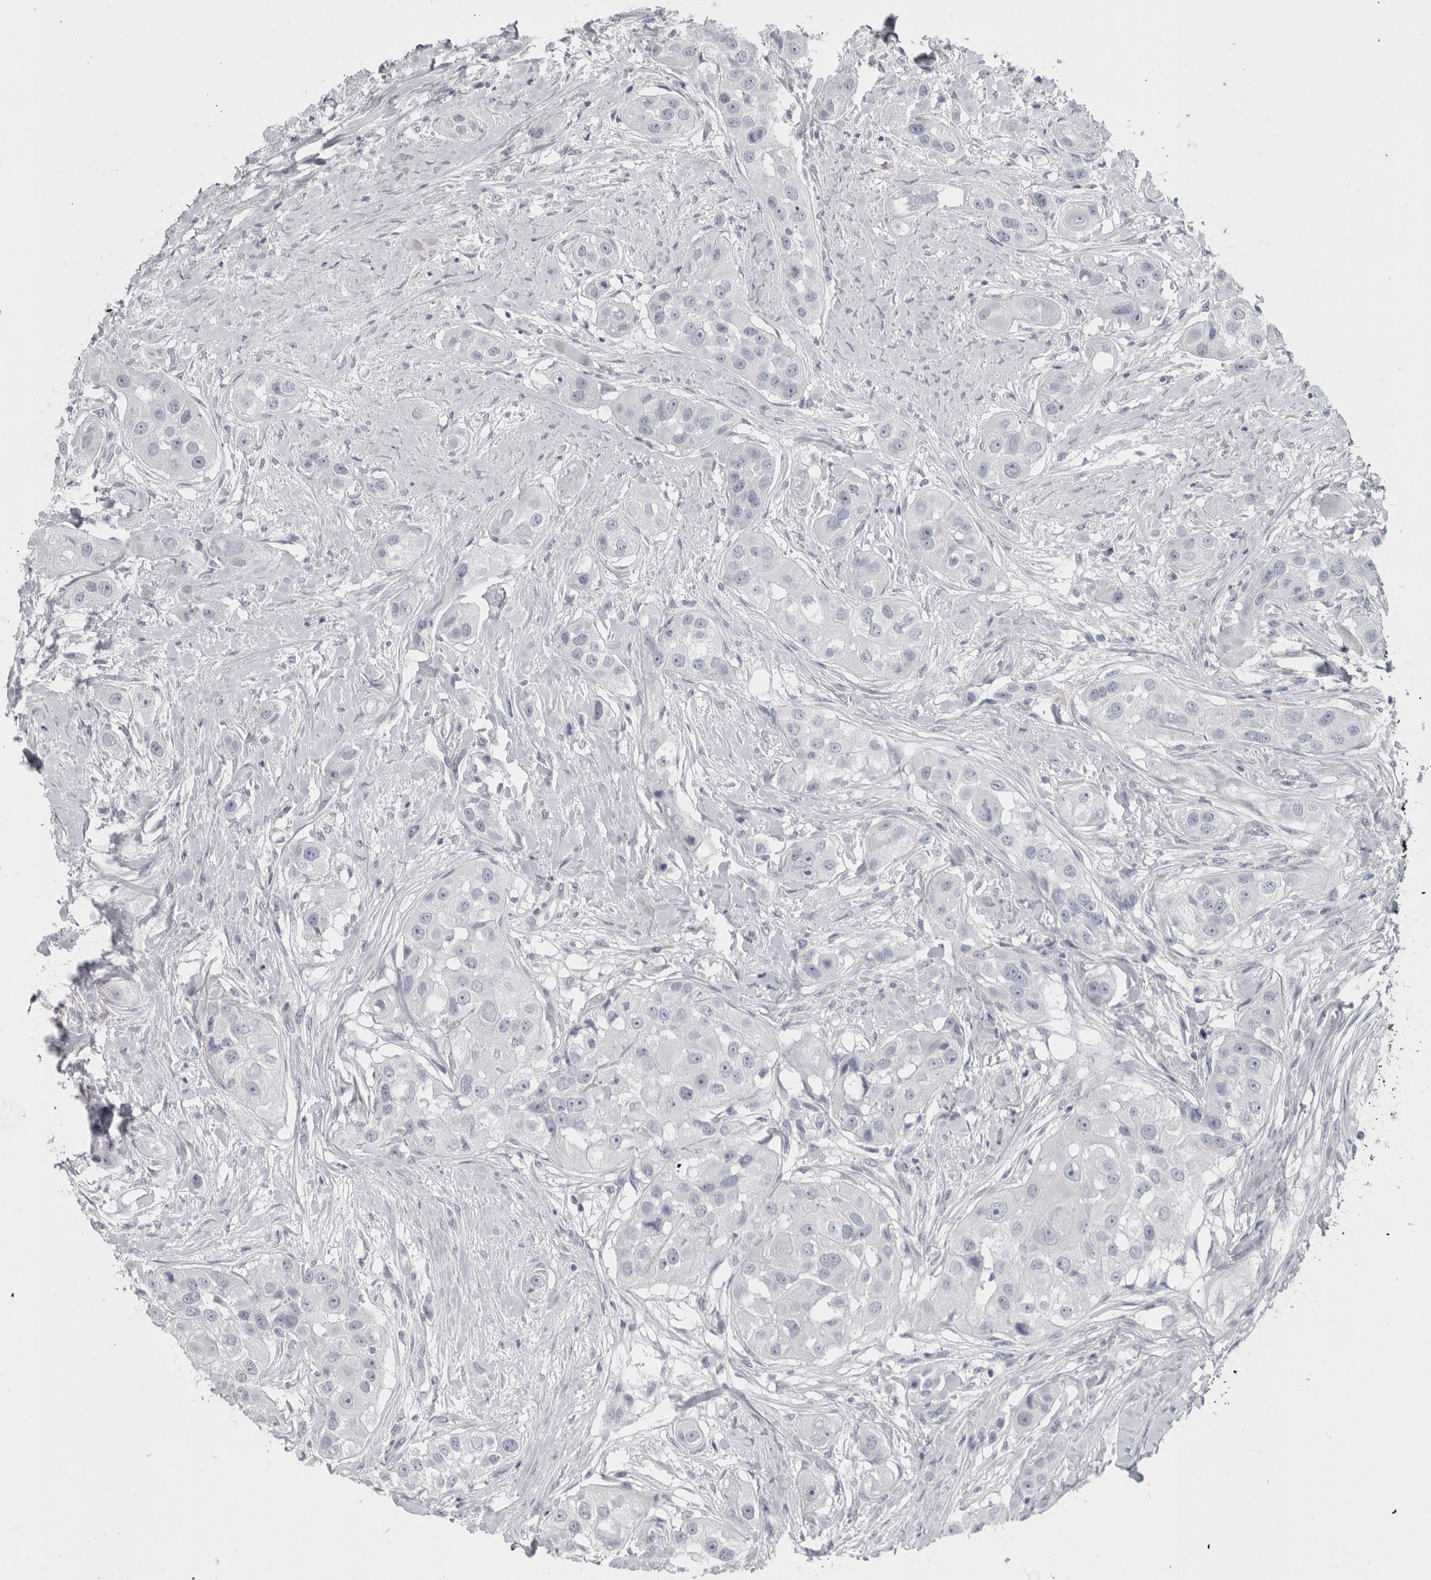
{"staining": {"intensity": "negative", "quantity": "none", "location": "none"}, "tissue": "head and neck cancer", "cell_type": "Tumor cells", "image_type": "cancer", "snomed": [{"axis": "morphology", "description": "Normal tissue, NOS"}, {"axis": "morphology", "description": "Squamous cell carcinoma, NOS"}, {"axis": "topography", "description": "Skeletal muscle"}, {"axis": "topography", "description": "Head-Neck"}], "caption": "An immunohistochemistry image of head and neck cancer is shown. There is no staining in tumor cells of head and neck cancer.", "gene": "MSMB", "patient": {"sex": "male", "age": 51}}